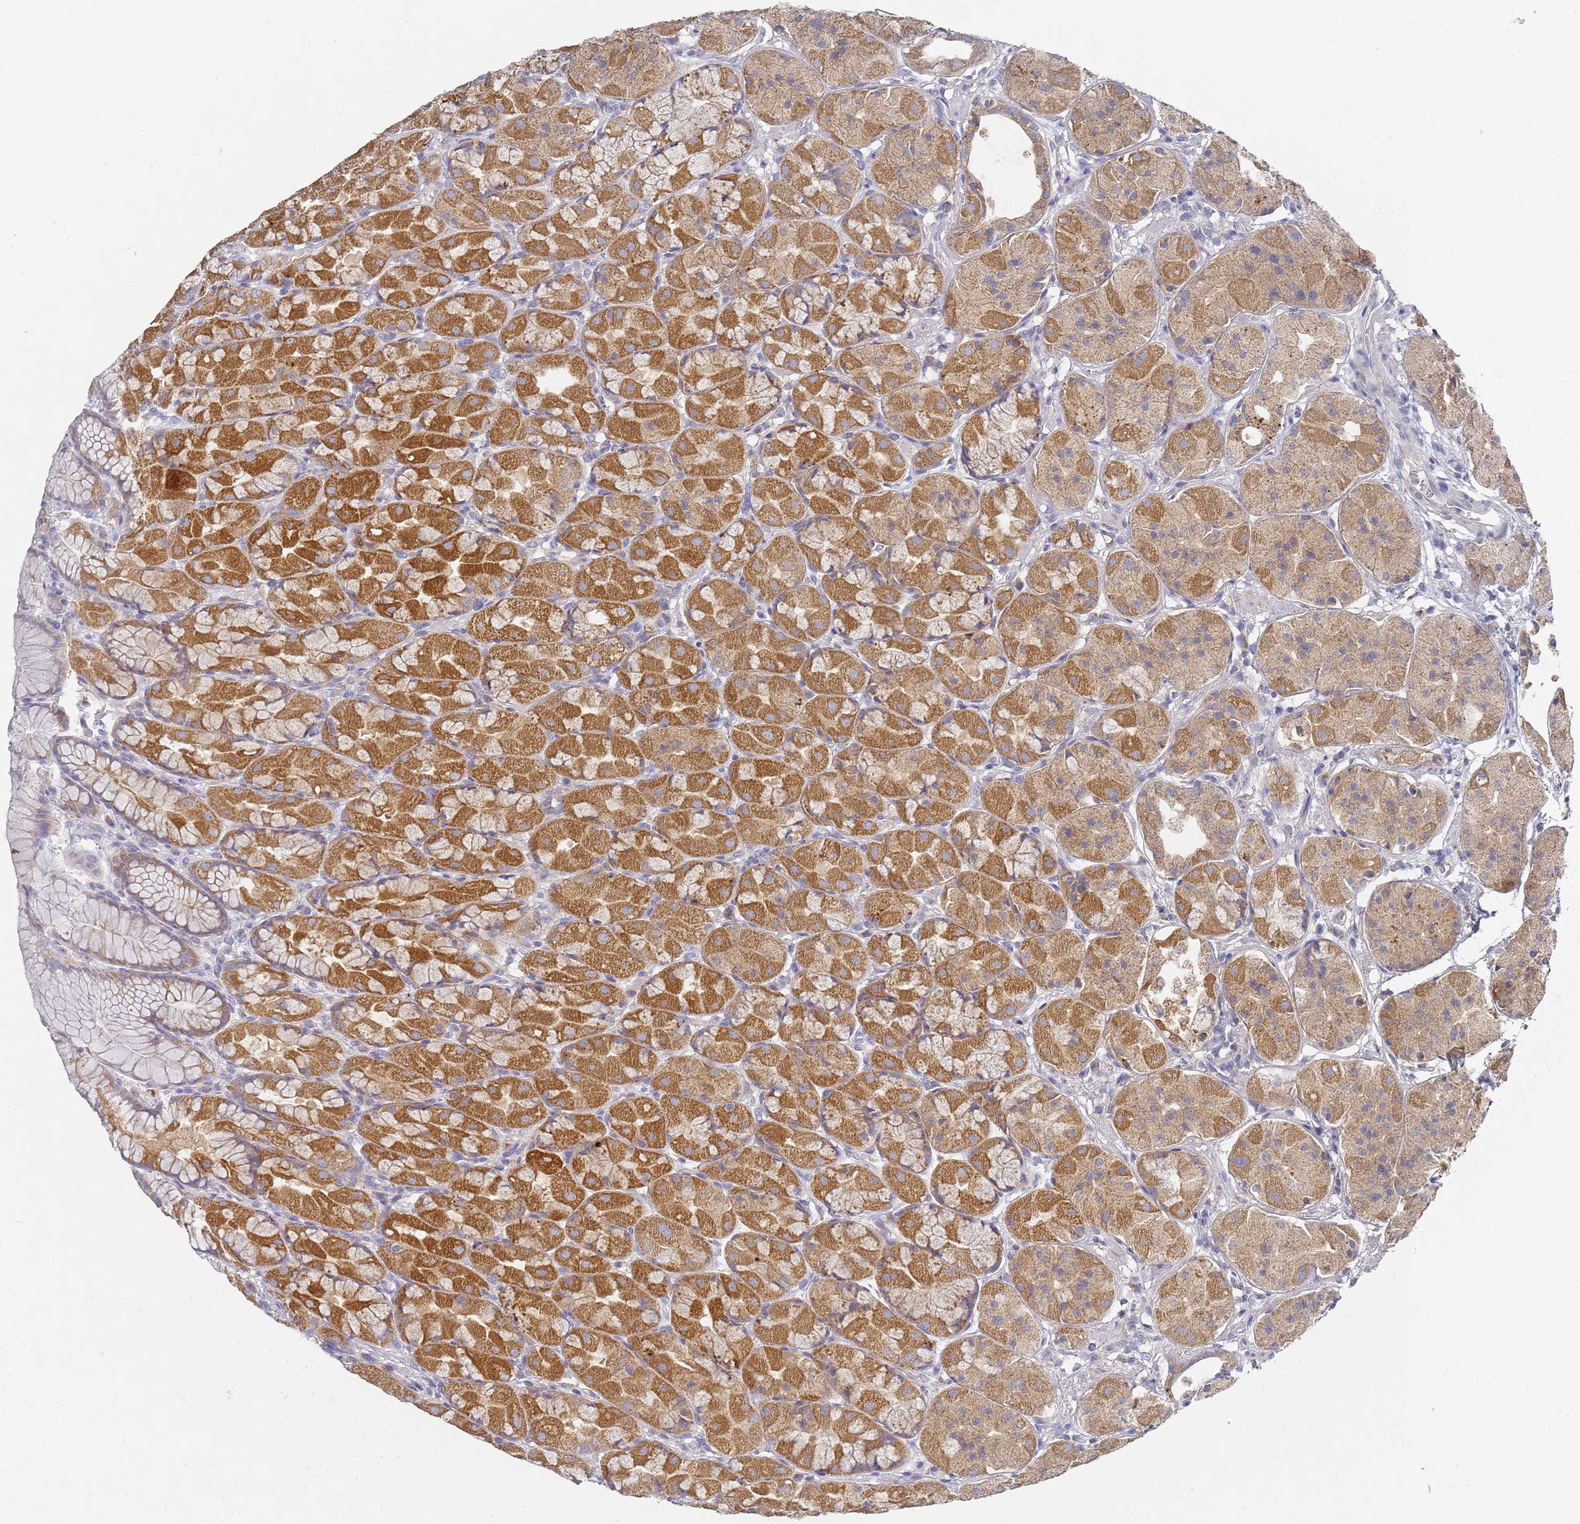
{"staining": {"intensity": "moderate", "quantity": ">75%", "location": "cytoplasmic/membranous"}, "tissue": "stomach", "cell_type": "Glandular cells", "image_type": "normal", "snomed": [{"axis": "morphology", "description": "Normal tissue, NOS"}, {"axis": "topography", "description": "Stomach"}], "caption": "Immunohistochemical staining of normal human stomach reveals medium levels of moderate cytoplasmic/membranous staining in about >75% of glandular cells. (IHC, brightfield microscopy, high magnification).", "gene": "NPEPPS", "patient": {"sex": "male", "age": 57}}